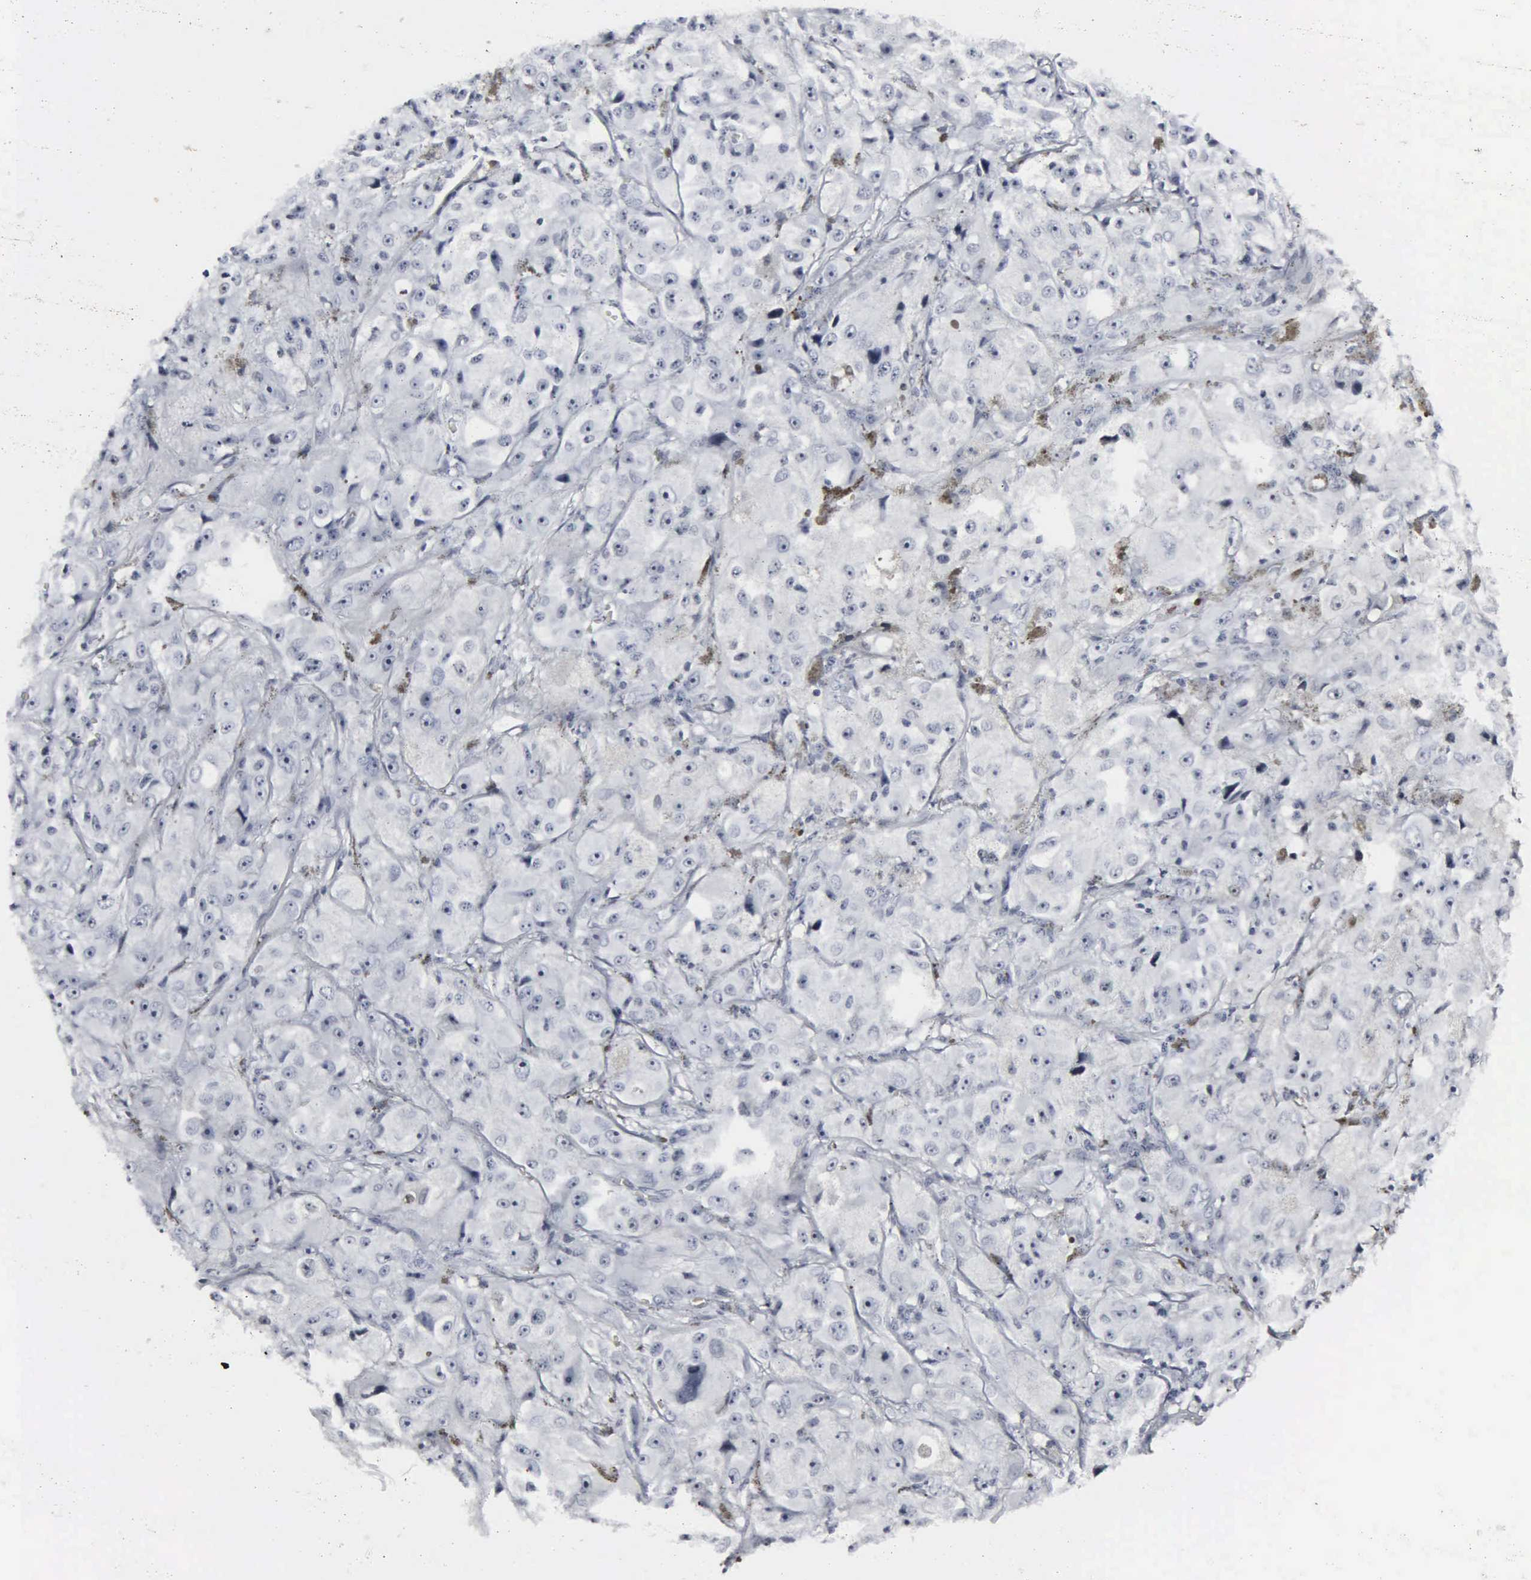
{"staining": {"intensity": "negative", "quantity": "none", "location": "none"}, "tissue": "melanoma", "cell_type": "Tumor cells", "image_type": "cancer", "snomed": [{"axis": "morphology", "description": "Malignant melanoma, NOS"}, {"axis": "topography", "description": "Skin"}], "caption": "Protein analysis of malignant melanoma exhibits no significant positivity in tumor cells.", "gene": "DGCR2", "patient": {"sex": "male", "age": 56}}